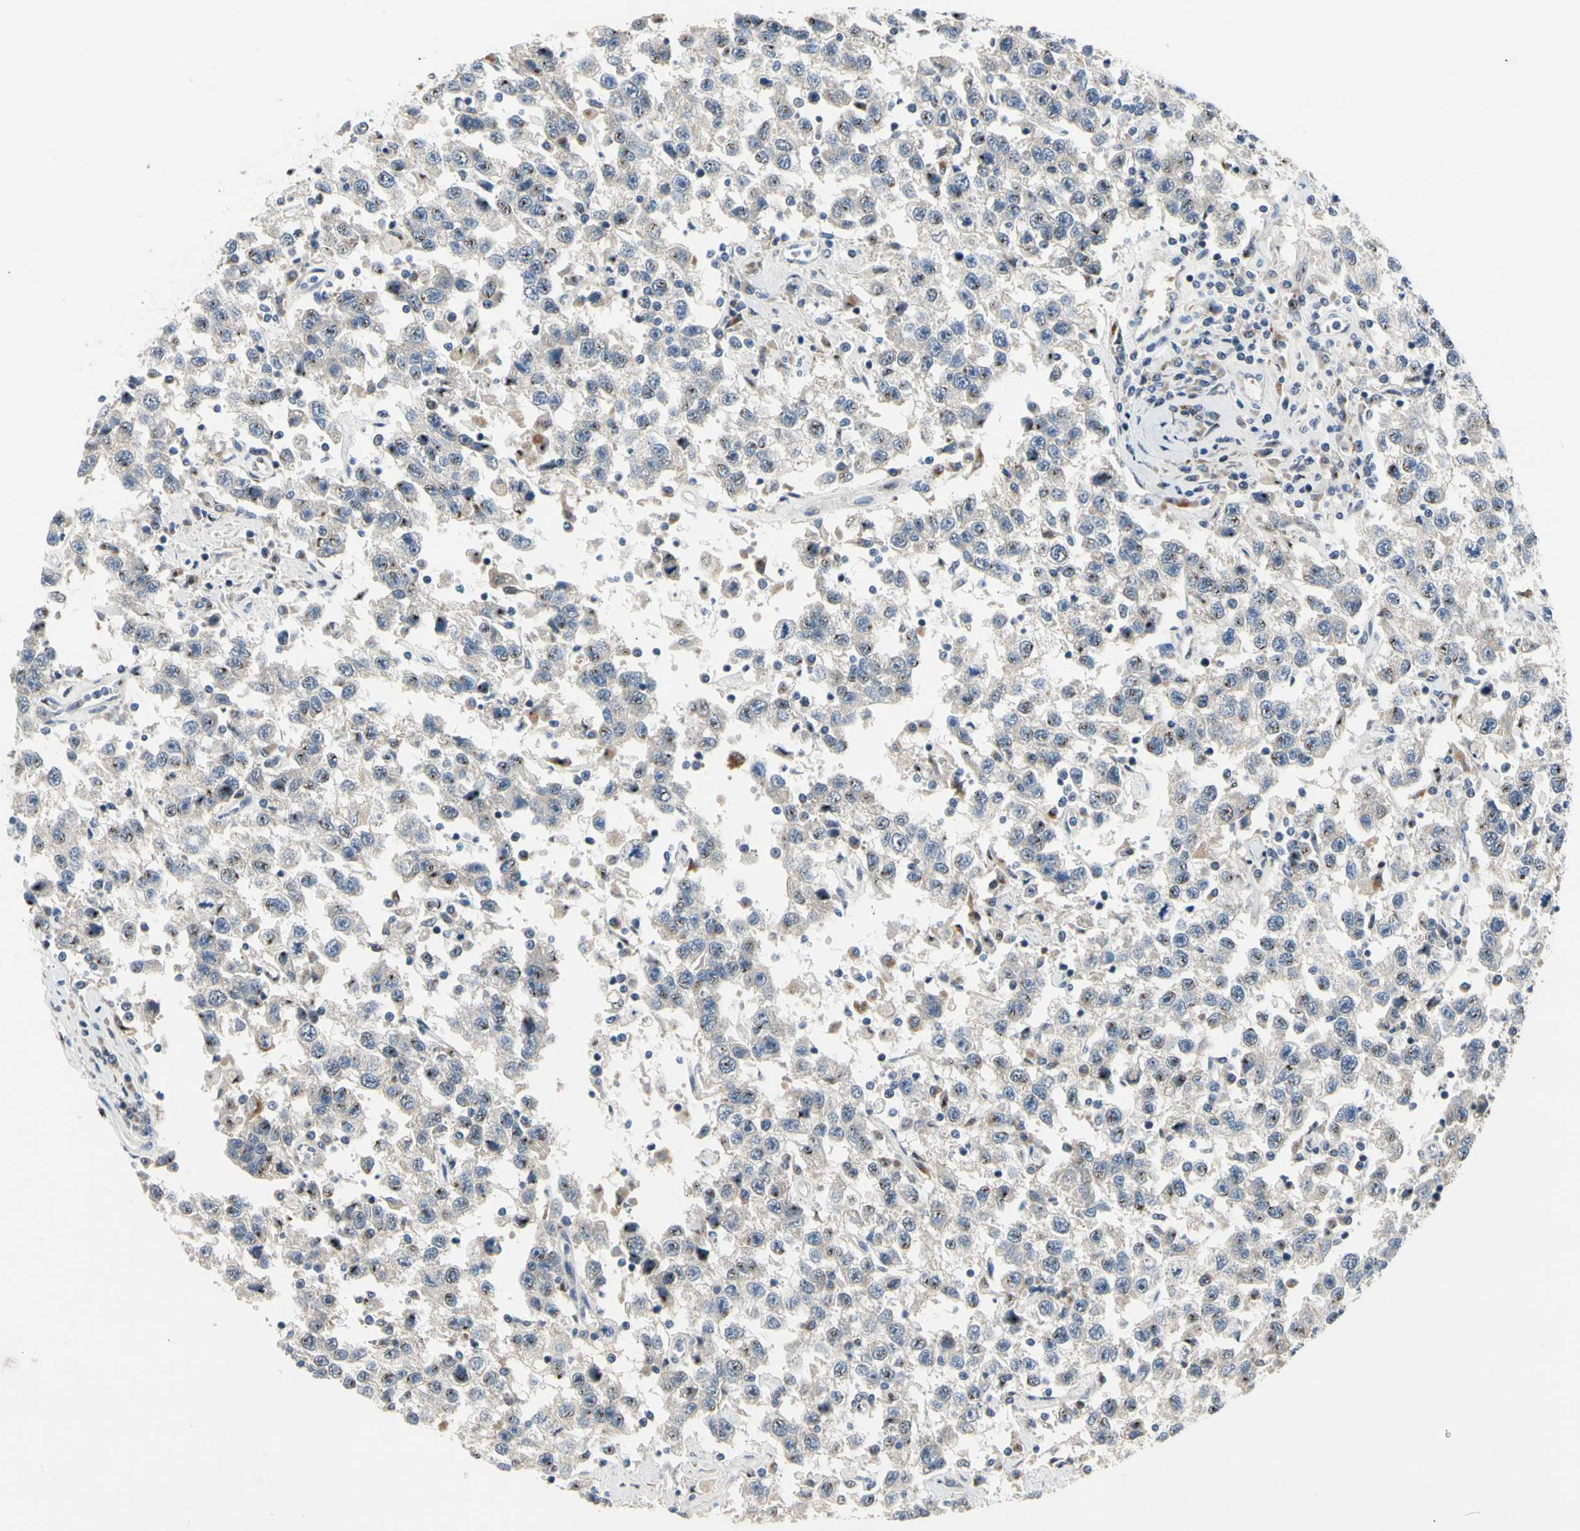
{"staining": {"intensity": "moderate", "quantity": "<25%", "location": "nuclear"}, "tissue": "testis cancer", "cell_type": "Tumor cells", "image_type": "cancer", "snomed": [{"axis": "morphology", "description": "Seminoma, NOS"}, {"axis": "topography", "description": "Testis"}], "caption": "Tumor cells reveal low levels of moderate nuclear expression in approximately <25% of cells in human testis seminoma.", "gene": "NFASC", "patient": {"sex": "male", "age": 41}}